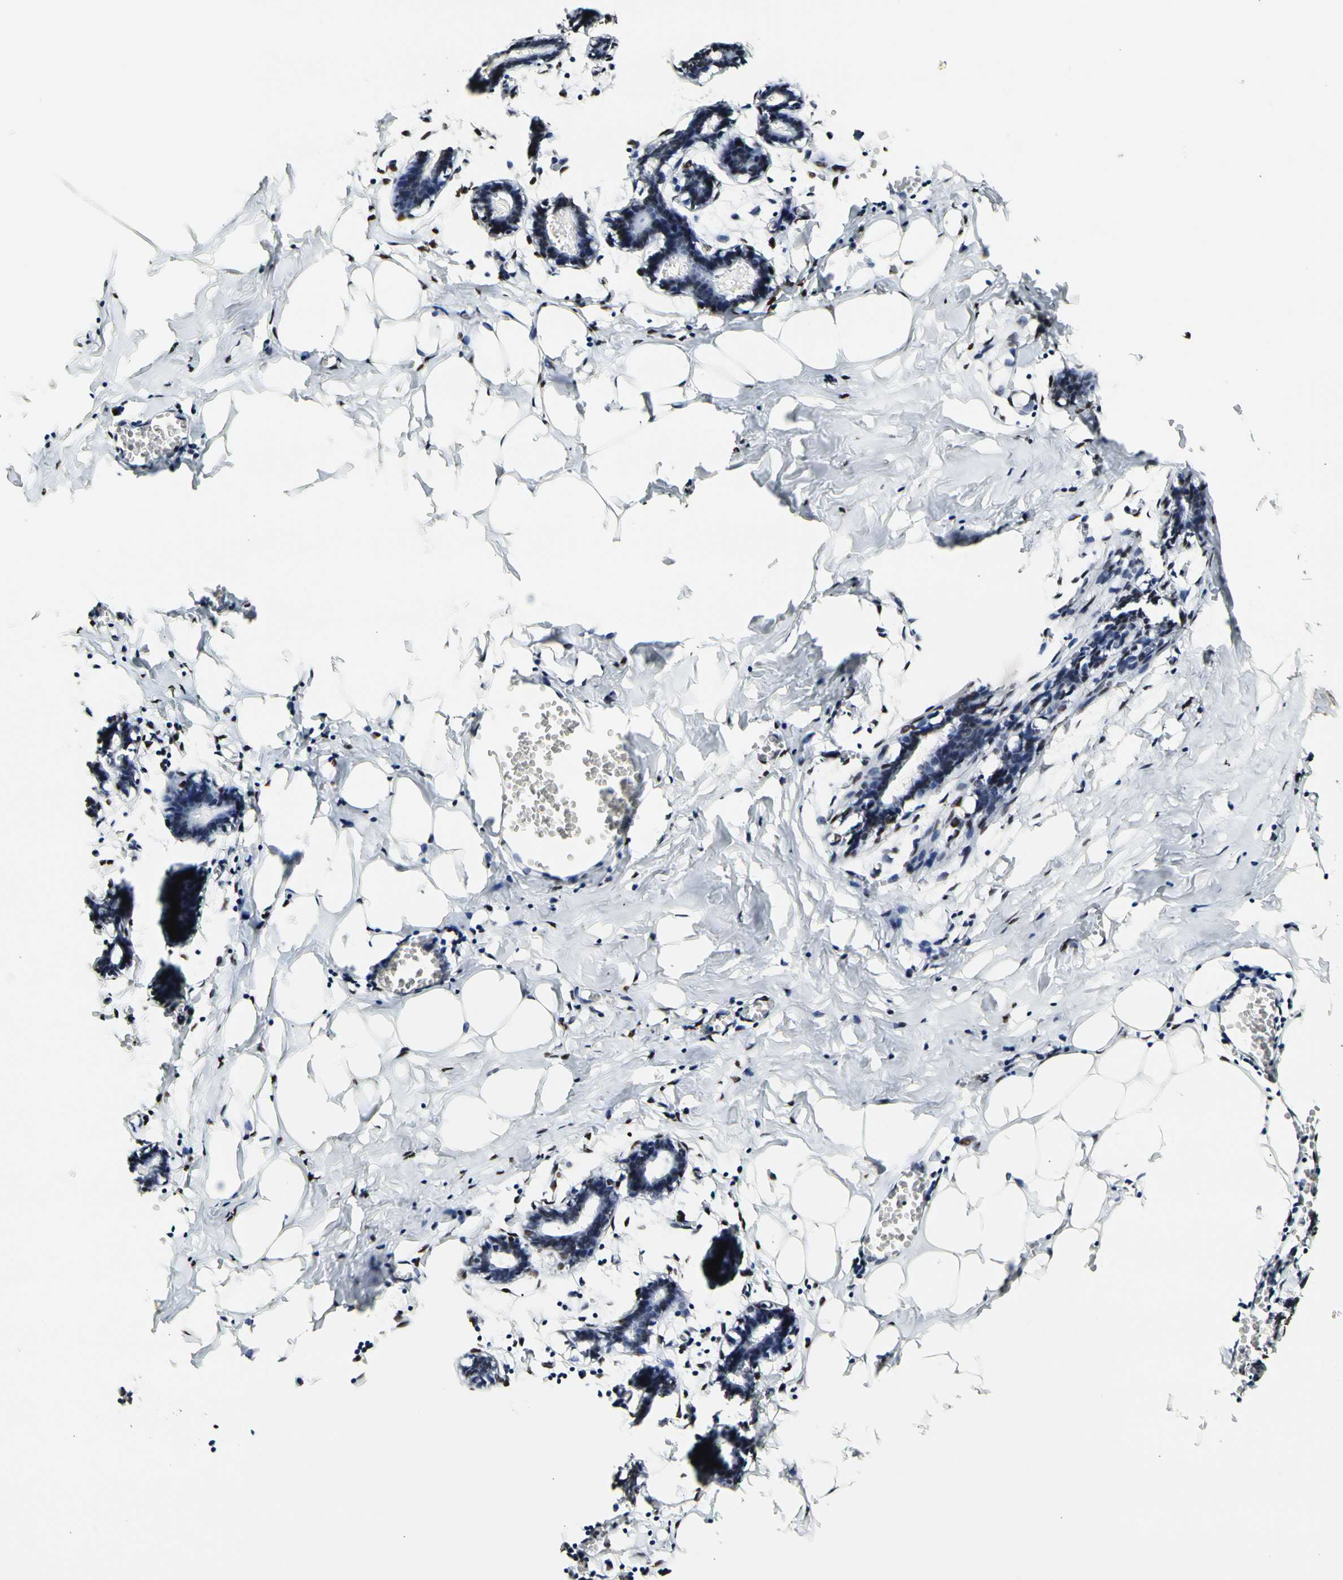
{"staining": {"intensity": "moderate", "quantity": ">75%", "location": "nuclear"}, "tissue": "breast", "cell_type": "Adipocytes", "image_type": "normal", "snomed": [{"axis": "morphology", "description": "Normal tissue, NOS"}, {"axis": "topography", "description": "Breast"}], "caption": "Immunohistochemistry histopathology image of unremarkable human breast stained for a protein (brown), which demonstrates medium levels of moderate nuclear expression in about >75% of adipocytes.", "gene": "NFIA", "patient": {"sex": "female", "age": 27}}